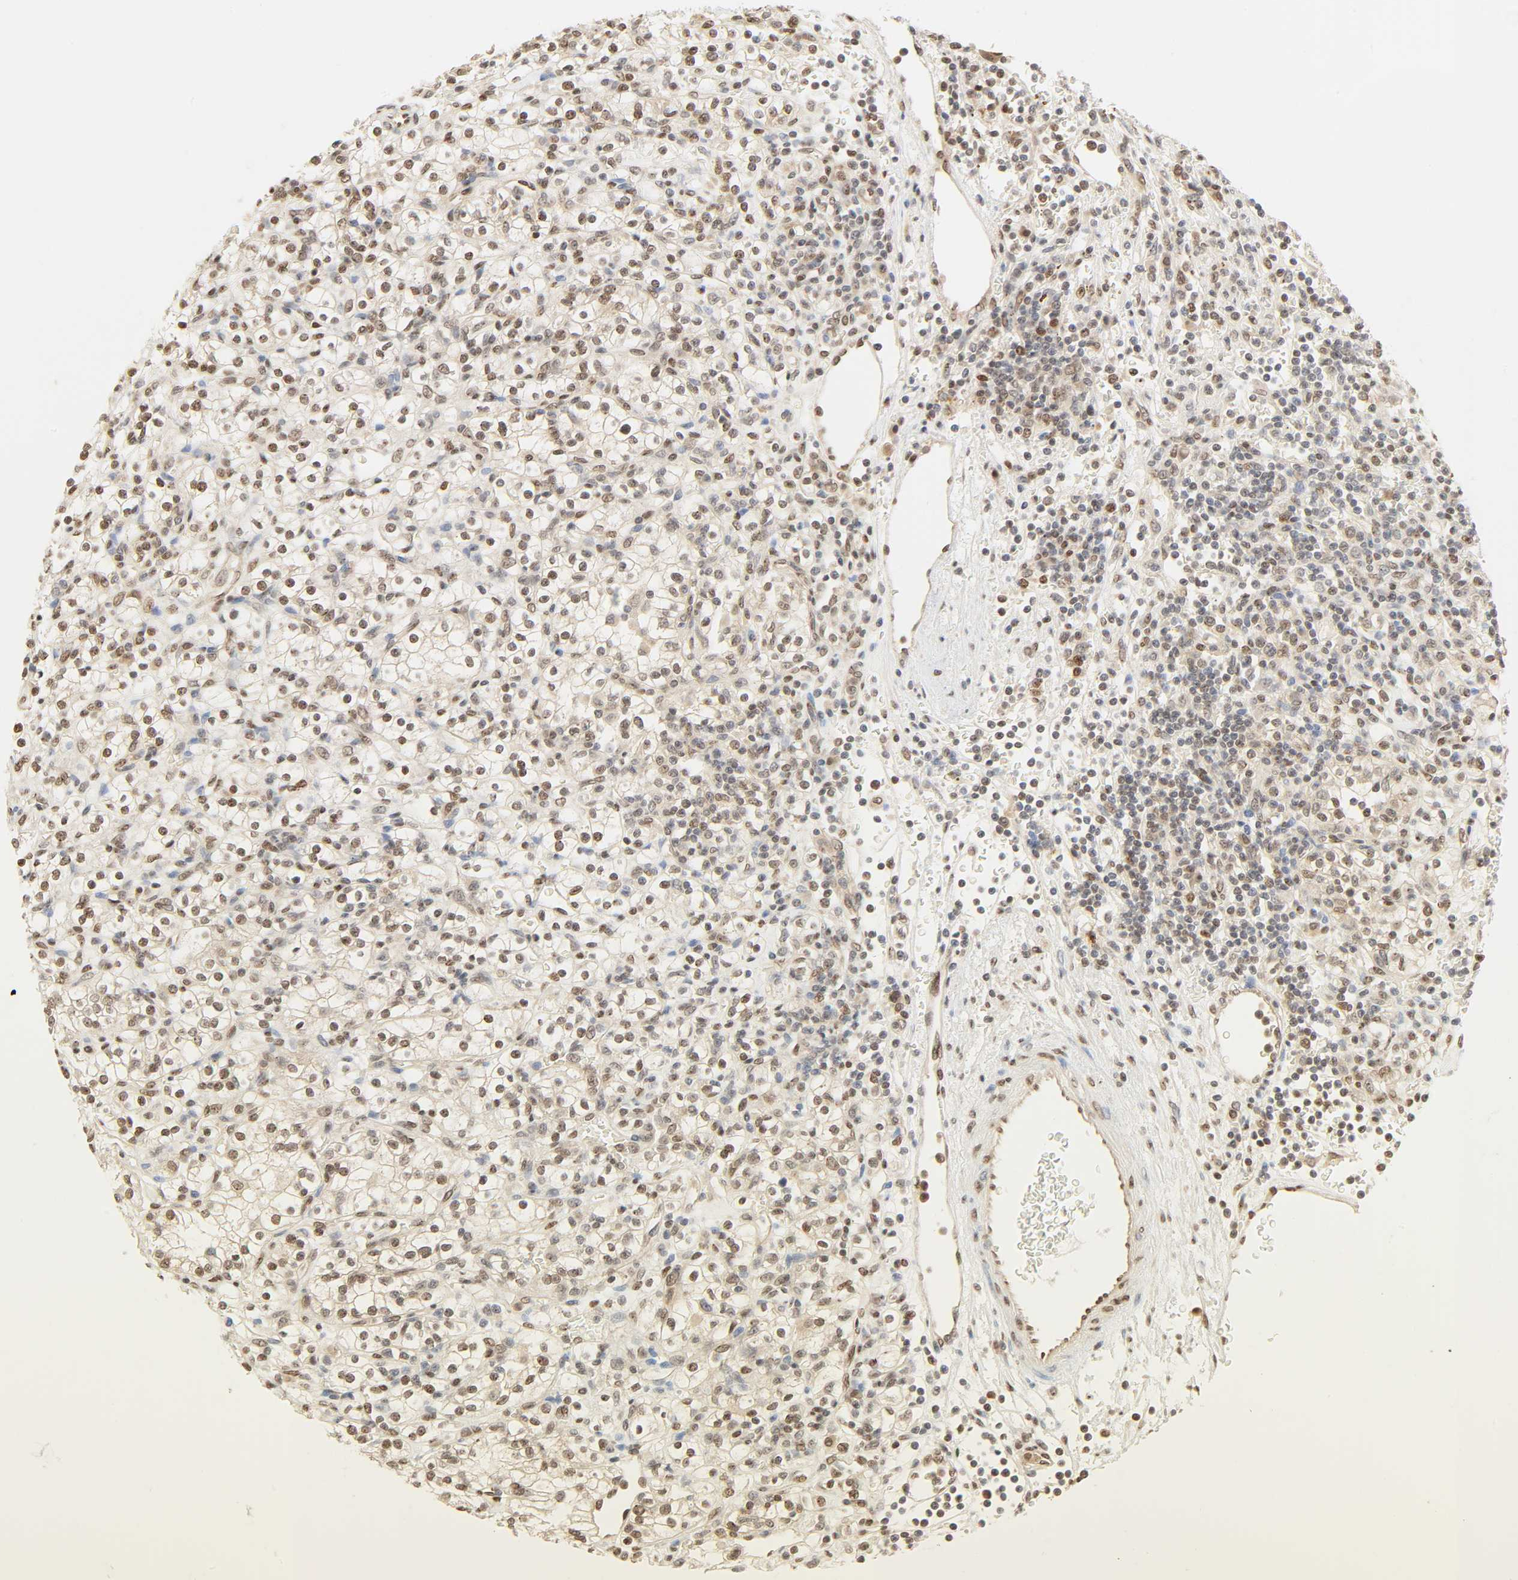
{"staining": {"intensity": "moderate", "quantity": ">75%", "location": "nuclear"}, "tissue": "renal cancer", "cell_type": "Tumor cells", "image_type": "cancer", "snomed": [{"axis": "morphology", "description": "Normal tissue, NOS"}, {"axis": "morphology", "description": "Adenocarcinoma, NOS"}, {"axis": "topography", "description": "Kidney"}], "caption": "Immunohistochemical staining of human adenocarcinoma (renal) reveals medium levels of moderate nuclear staining in about >75% of tumor cells. (DAB IHC with brightfield microscopy, high magnification).", "gene": "UBC", "patient": {"sex": "female", "age": 55}}